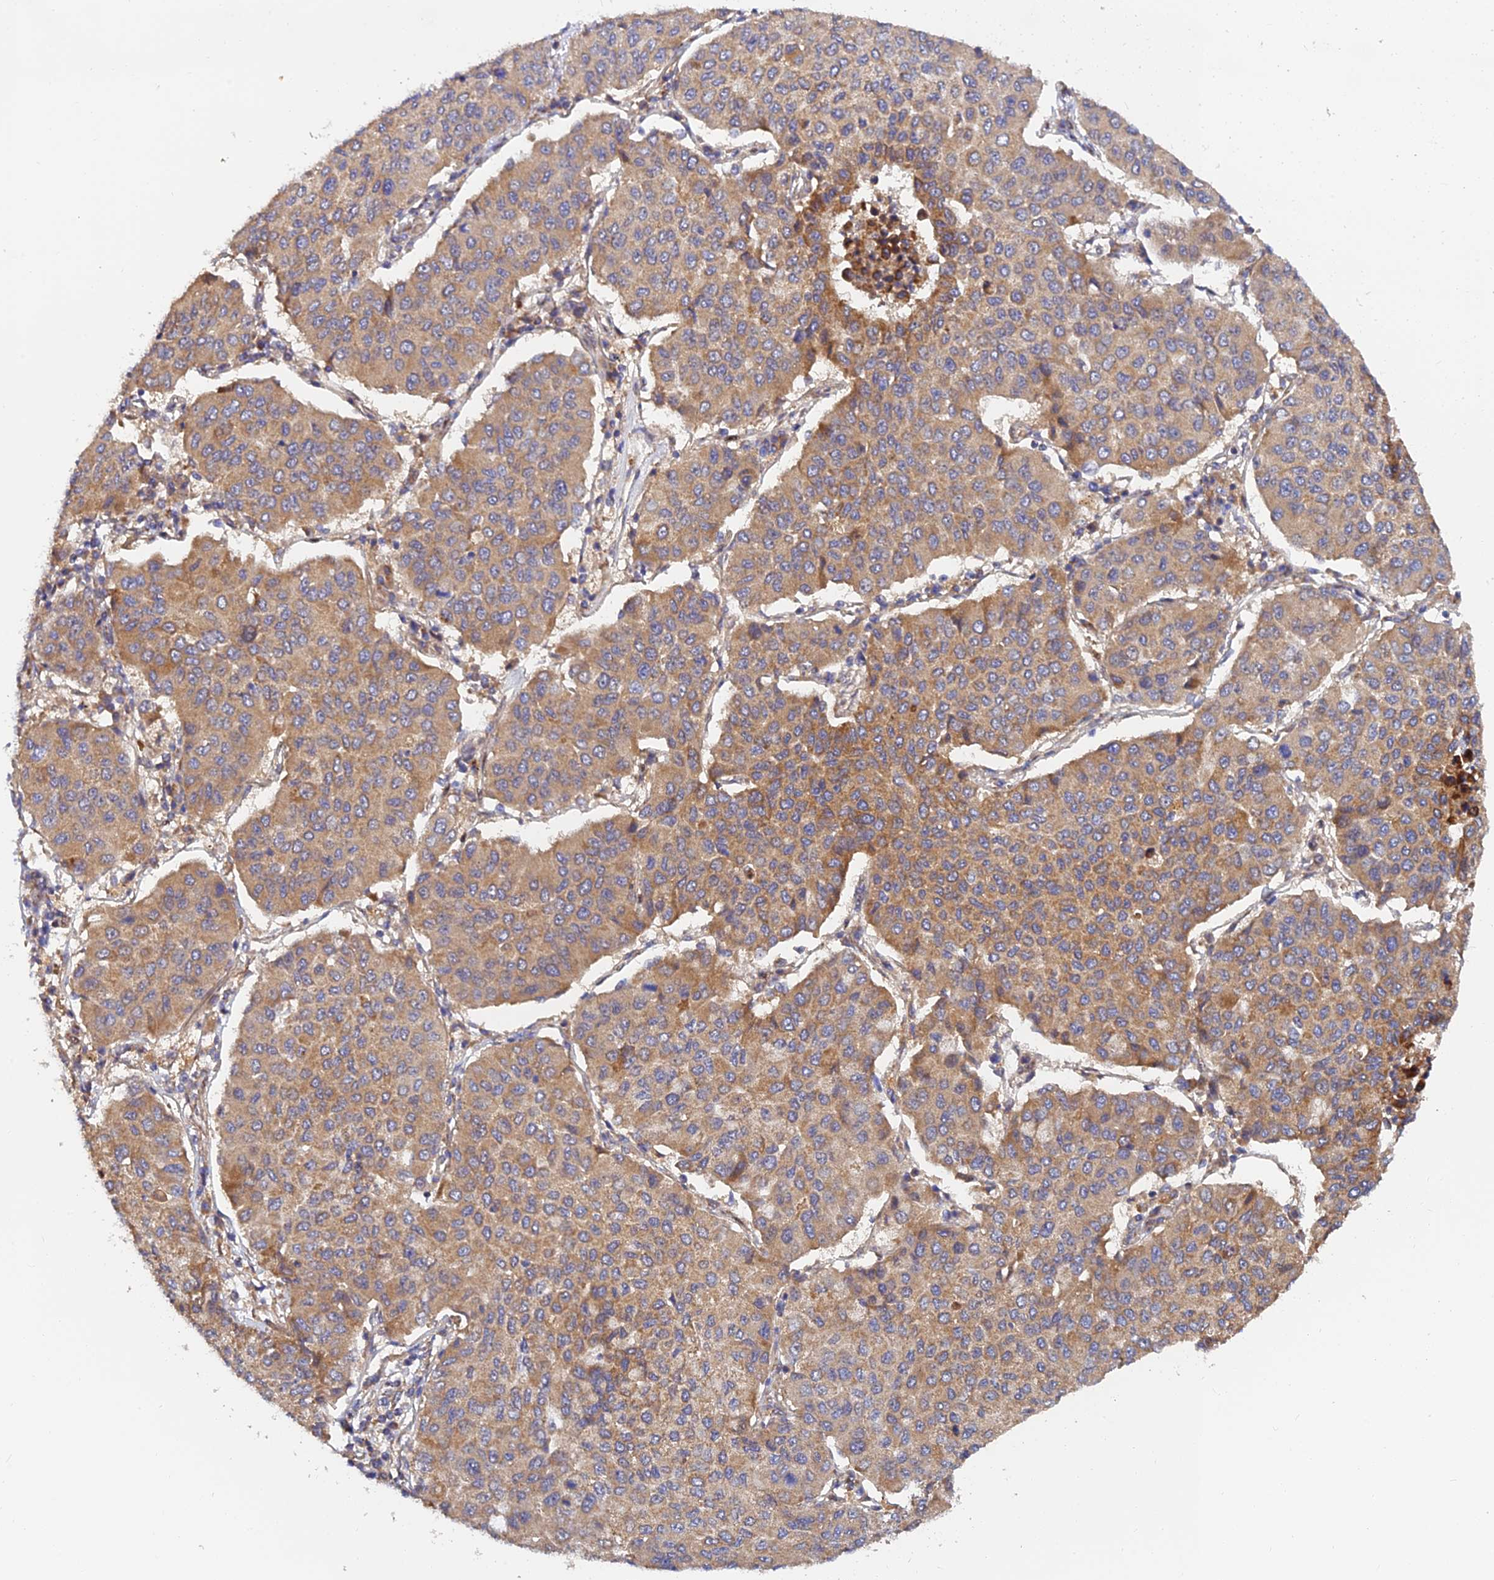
{"staining": {"intensity": "moderate", "quantity": ">75%", "location": "cytoplasmic/membranous"}, "tissue": "lung cancer", "cell_type": "Tumor cells", "image_type": "cancer", "snomed": [{"axis": "morphology", "description": "Squamous cell carcinoma, NOS"}, {"axis": "topography", "description": "Lung"}], "caption": "Human lung squamous cell carcinoma stained for a protein (brown) demonstrates moderate cytoplasmic/membranous positive expression in approximately >75% of tumor cells.", "gene": "PODNL1", "patient": {"sex": "male", "age": 74}}